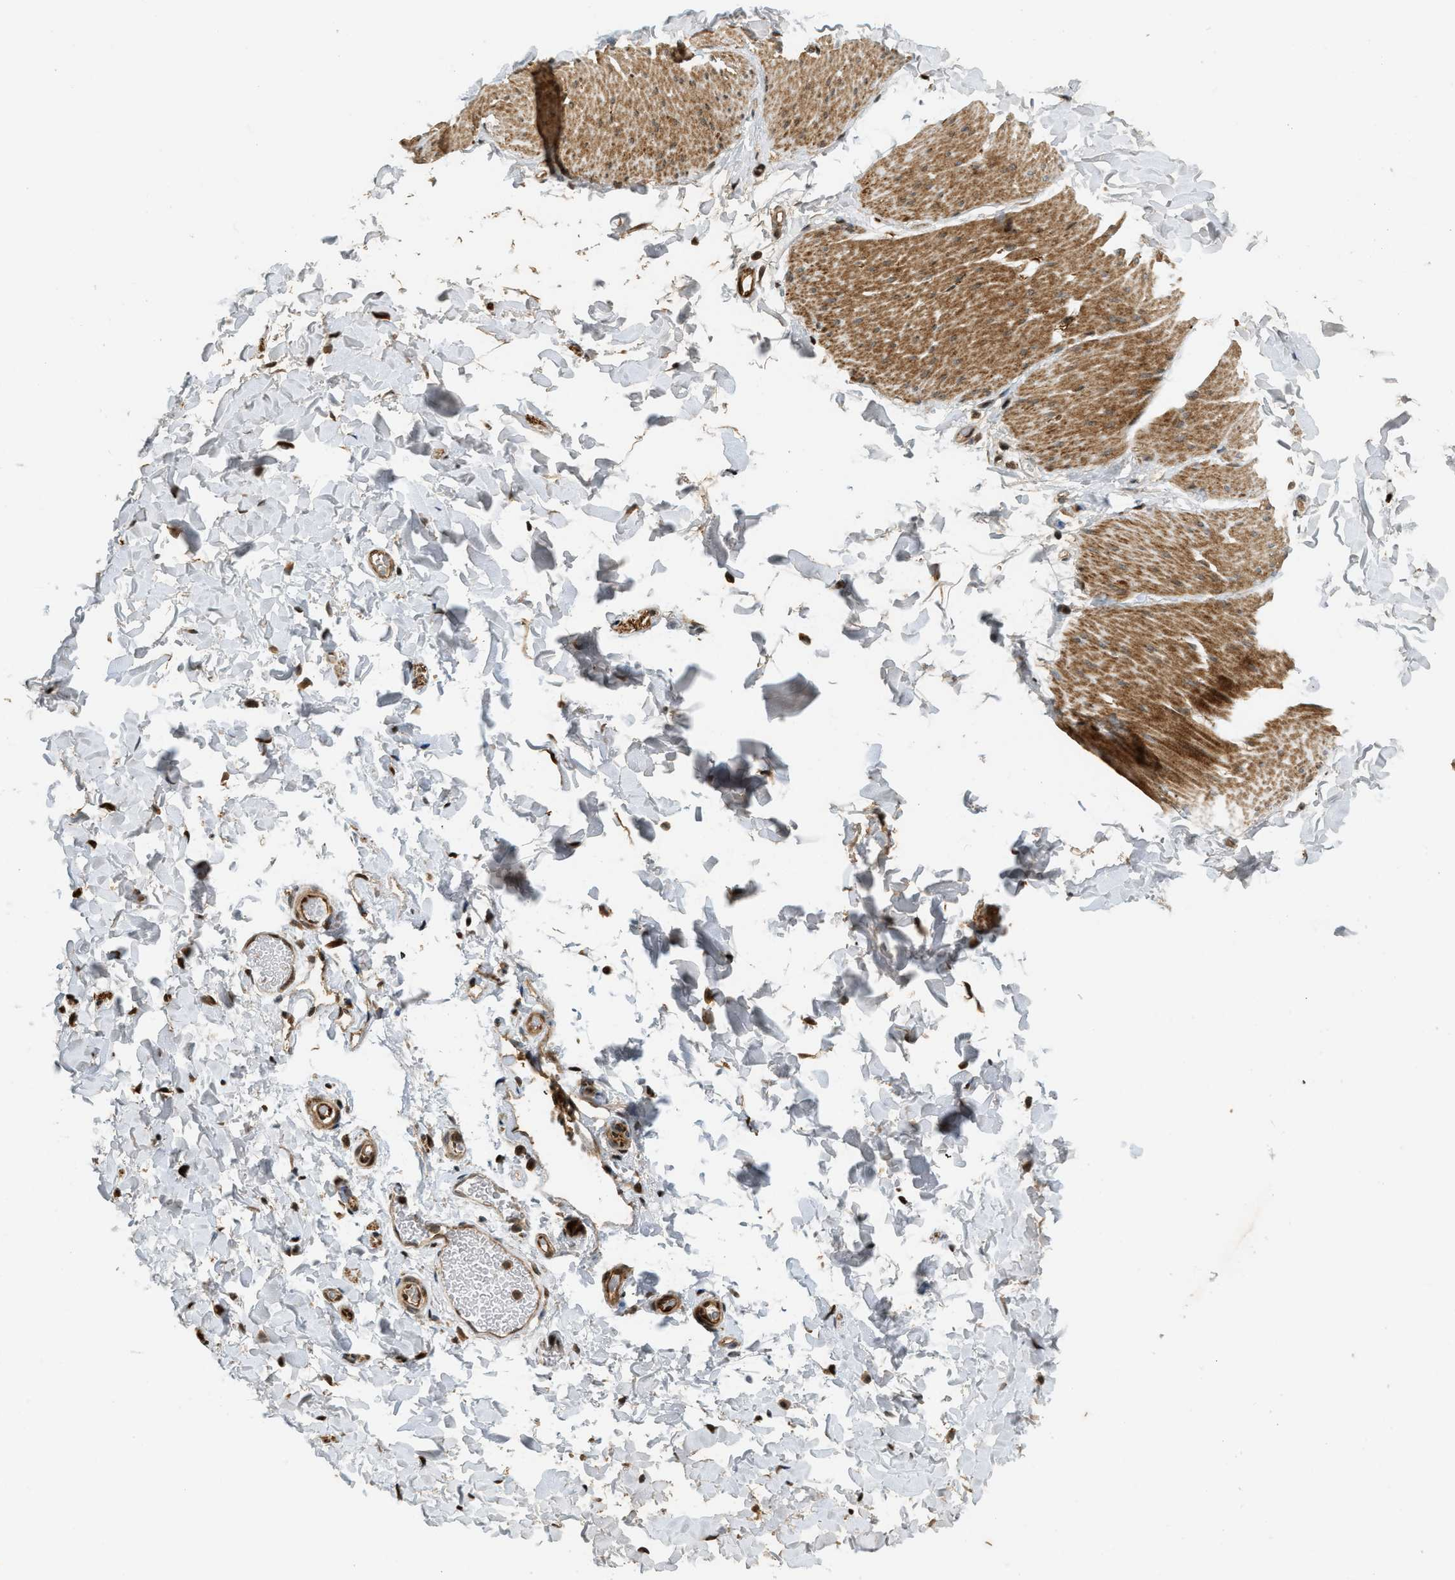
{"staining": {"intensity": "moderate", "quantity": "25%-75%", "location": "cytoplasmic/membranous"}, "tissue": "smooth muscle", "cell_type": "Smooth muscle cells", "image_type": "normal", "snomed": [{"axis": "morphology", "description": "Normal tissue, NOS"}, {"axis": "topography", "description": "Smooth muscle"}, {"axis": "topography", "description": "Colon"}], "caption": "Smooth muscle cells demonstrate medium levels of moderate cytoplasmic/membranous positivity in approximately 25%-75% of cells in normal smooth muscle. Using DAB (3,3'-diaminobenzidine) (brown) and hematoxylin (blue) stains, captured at high magnification using brightfield microscopy.", "gene": "TRAPPC14", "patient": {"sex": "male", "age": 67}}